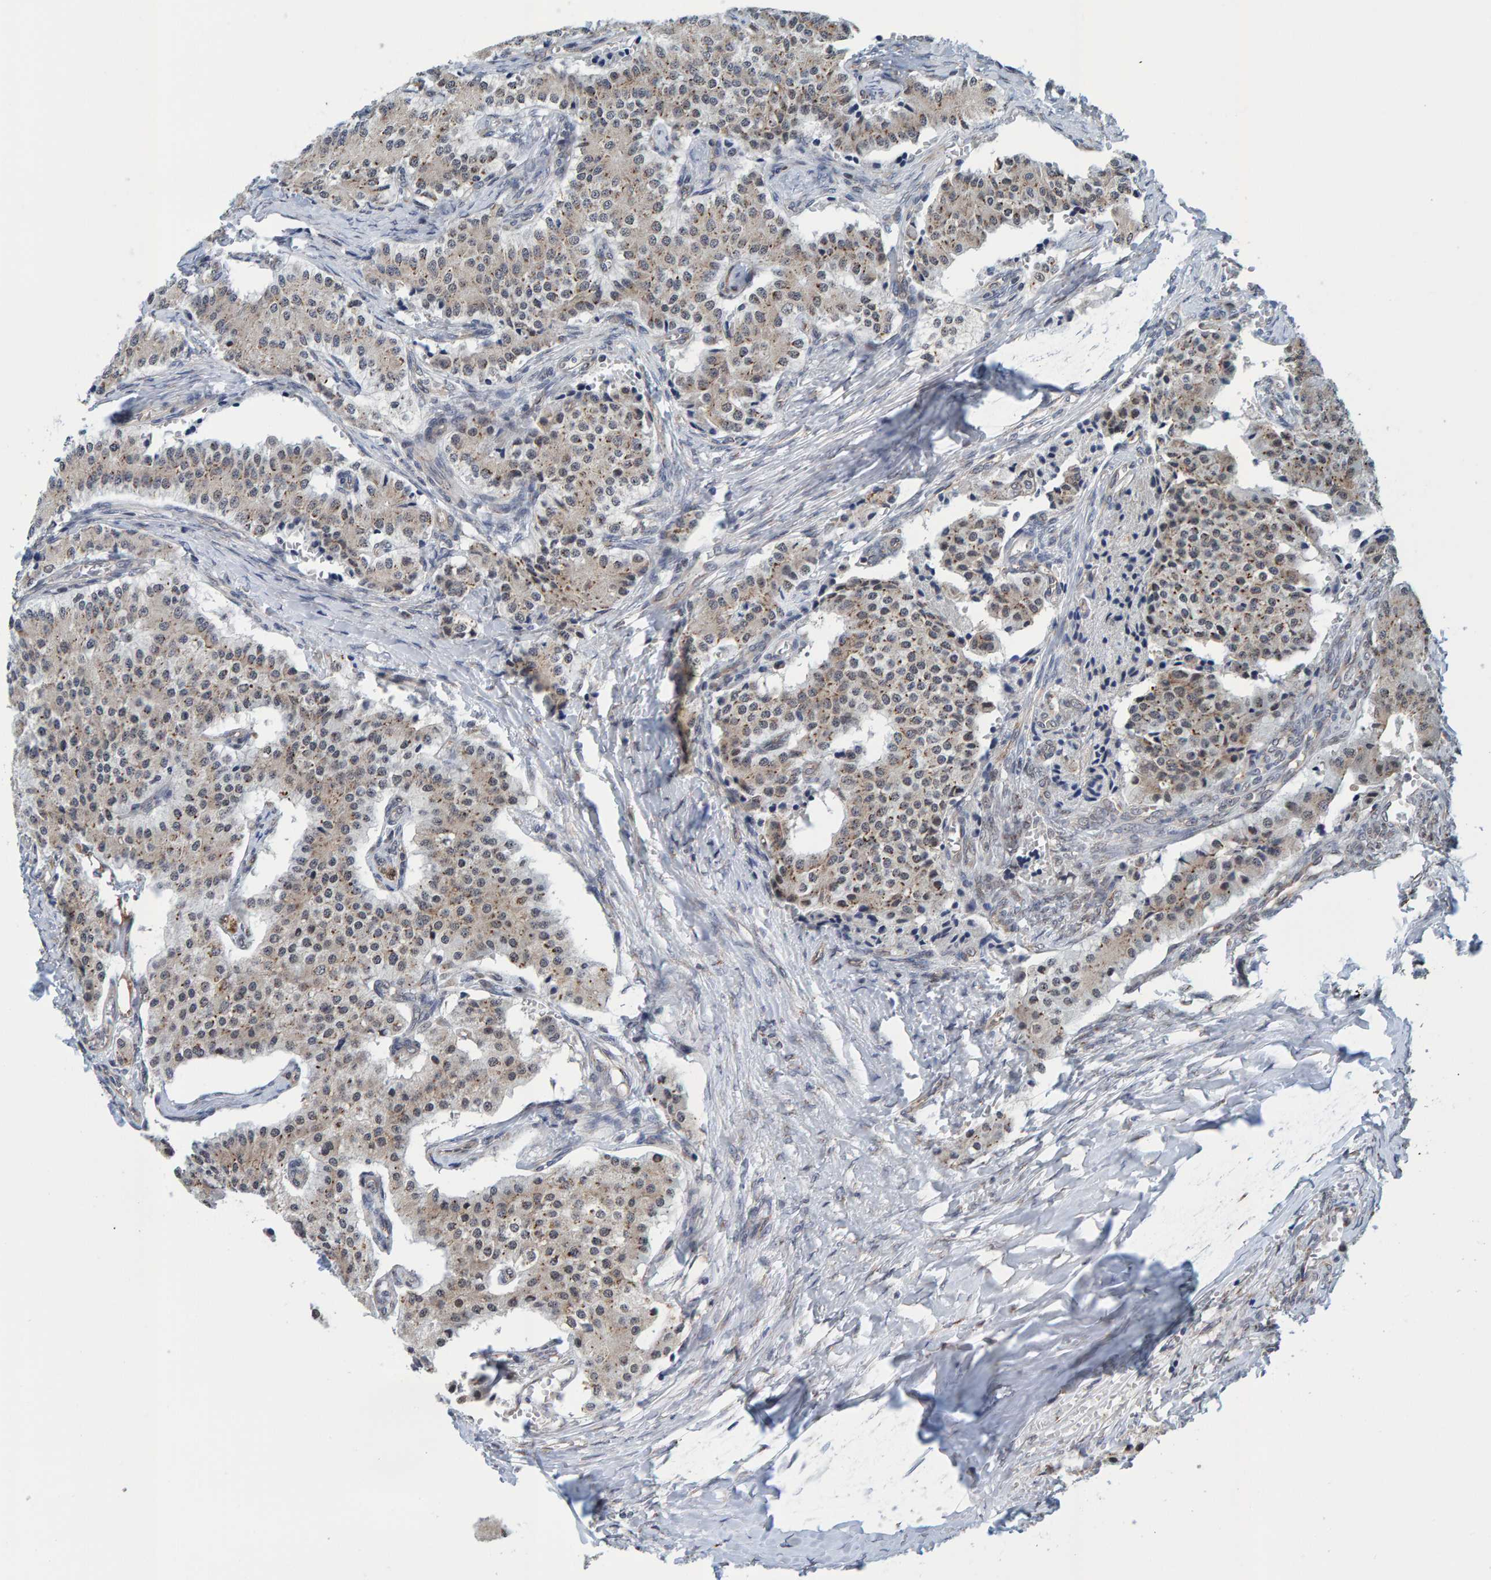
{"staining": {"intensity": "weak", "quantity": ">75%", "location": "cytoplasmic/membranous,nuclear"}, "tissue": "carcinoid", "cell_type": "Tumor cells", "image_type": "cancer", "snomed": [{"axis": "morphology", "description": "Carcinoid, malignant, NOS"}, {"axis": "topography", "description": "Colon"}], "caption": "Protein staining of carcinoid tissue shows weak cytoplasmic/membranous and nuclear positivity in approximately >75% of tumor cells. (brown staining indicates protein expression, while blue staining denotes nuclei).", "gene": "SCRN2", "patient": {"sex": "female", "age": 52}}